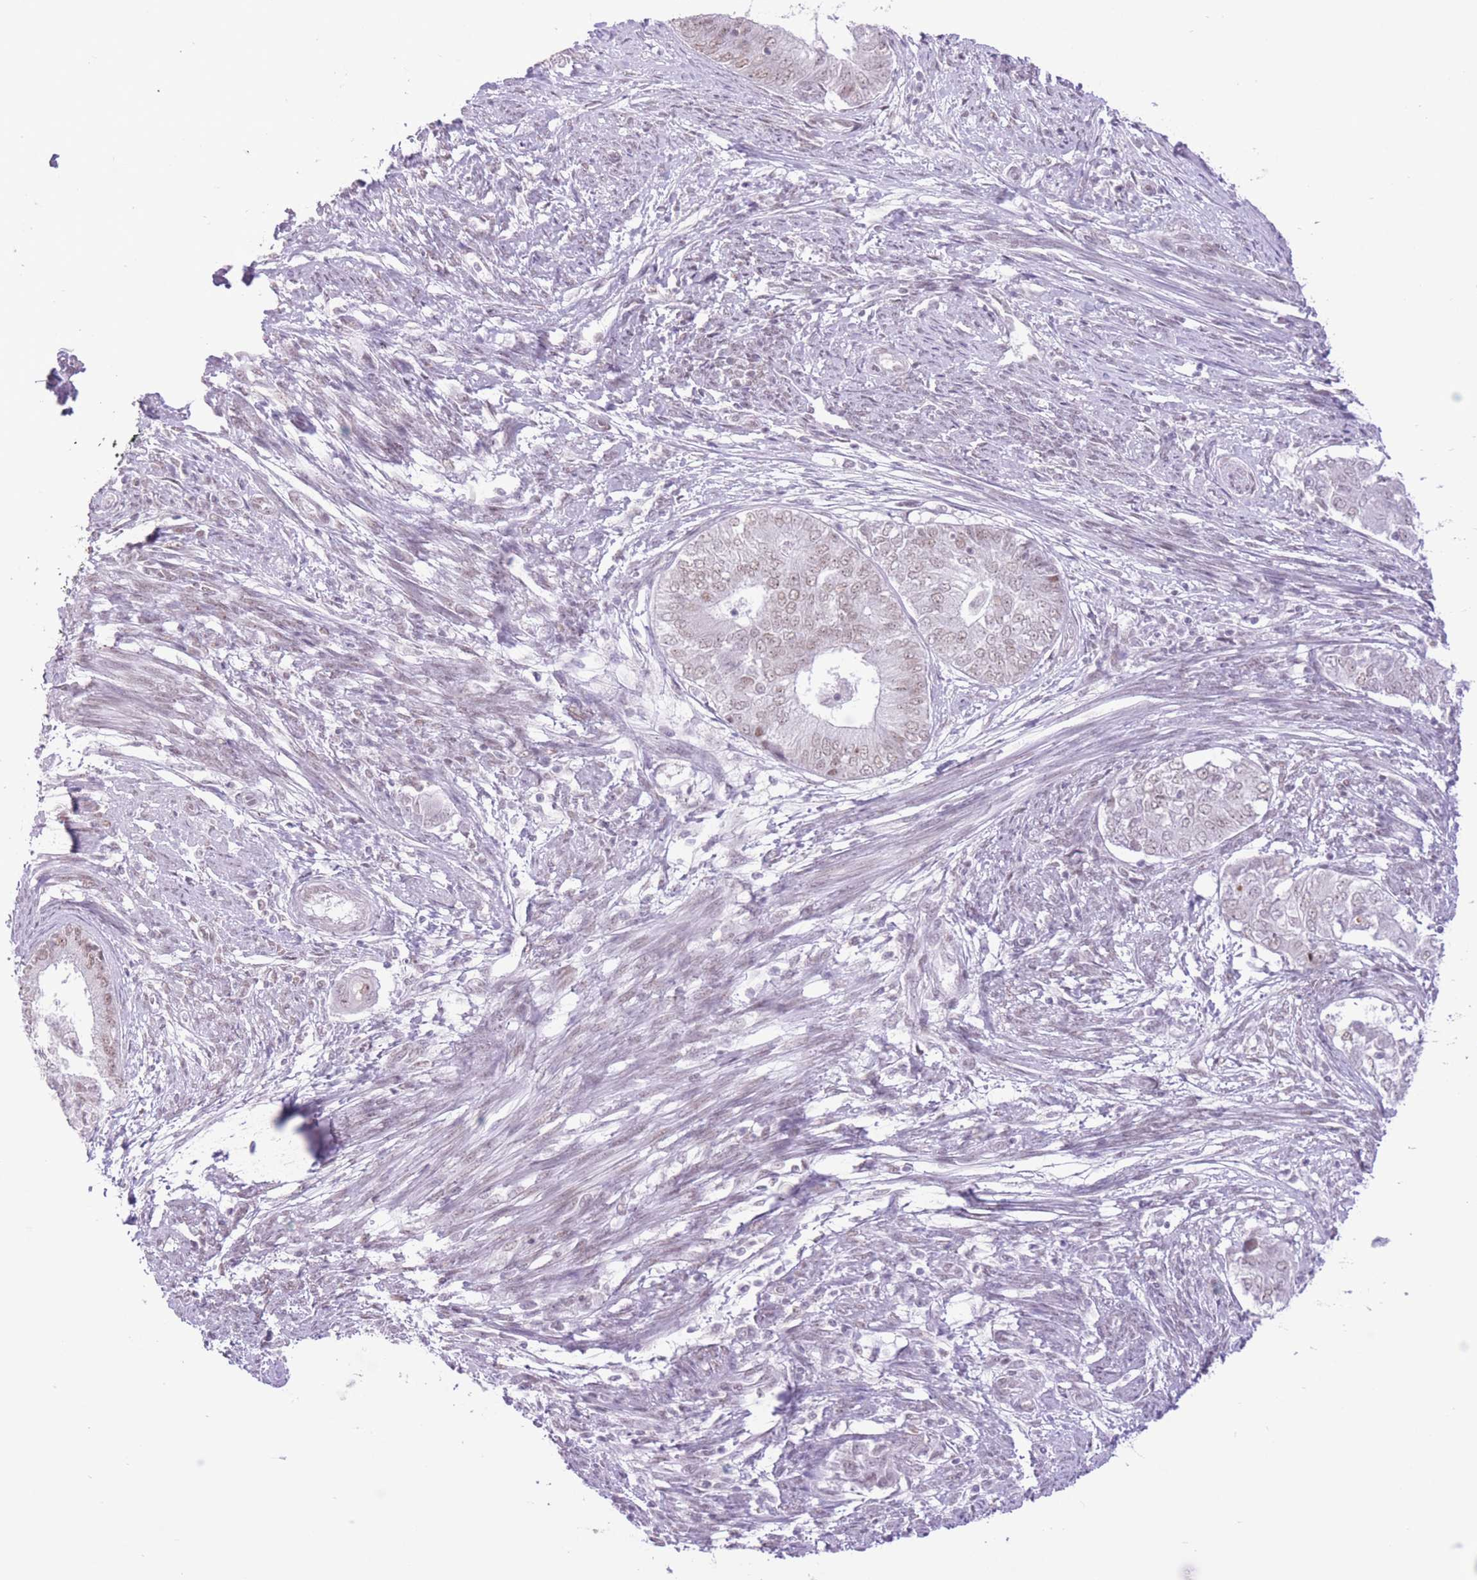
{"staining": {"intensity": "weak", "quantity": ">75%", "location": "nuclear"}, "tissue": "endometrial cancer", "cell_type": "Tumor cells", "image_type": "cancer", "snomed": [{"axis": "morphology", "description": "Adenocarcinoma, NOS"}, {"axis": "topography", "description": "Endometrium"}], "caption": "Human endometrial adenocarcinoma stained with a protein marker demonstrates weak staining in tumor cells.", "gene": "ZBED5", "patient": {"sex": "female", "age": 62}}